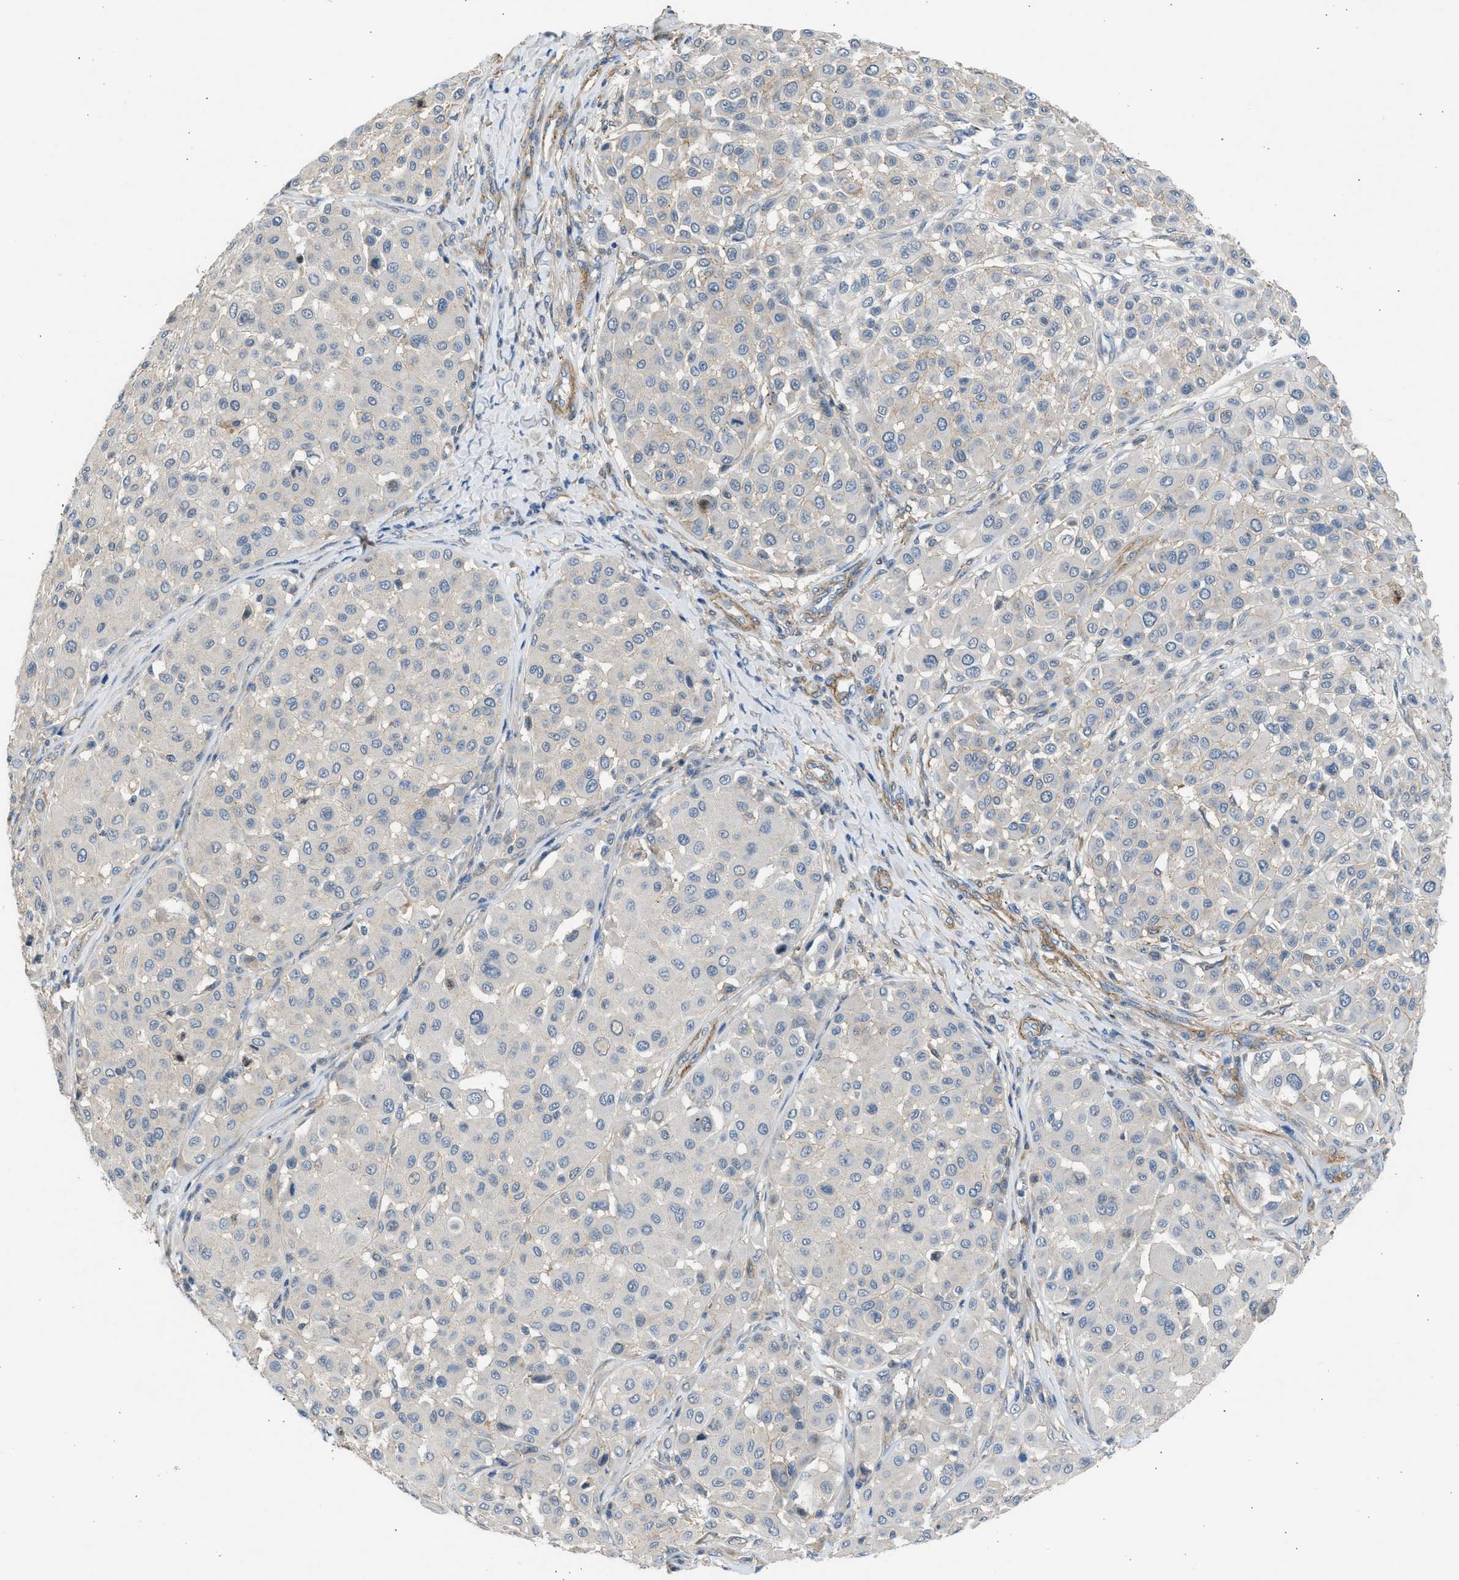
{"staining": {"intensity": "negative", "quantity": "none", "location": "none"}, "tissue": "melanoma", "cell_type": "Tumor cells", "image_type": "cancer", "snomed": [{"axis": "morphology", "description": "Malignant melanoma, Metastatic site"}, {"axis": "topography", "description": "Soft tissue"}], "caption": "A micrograph of human malignant melanoma (metastatic site) is negative for staining in tumor cells.", "gene": "PCNX3", "patient": {"sex": "male", "age": 41}}